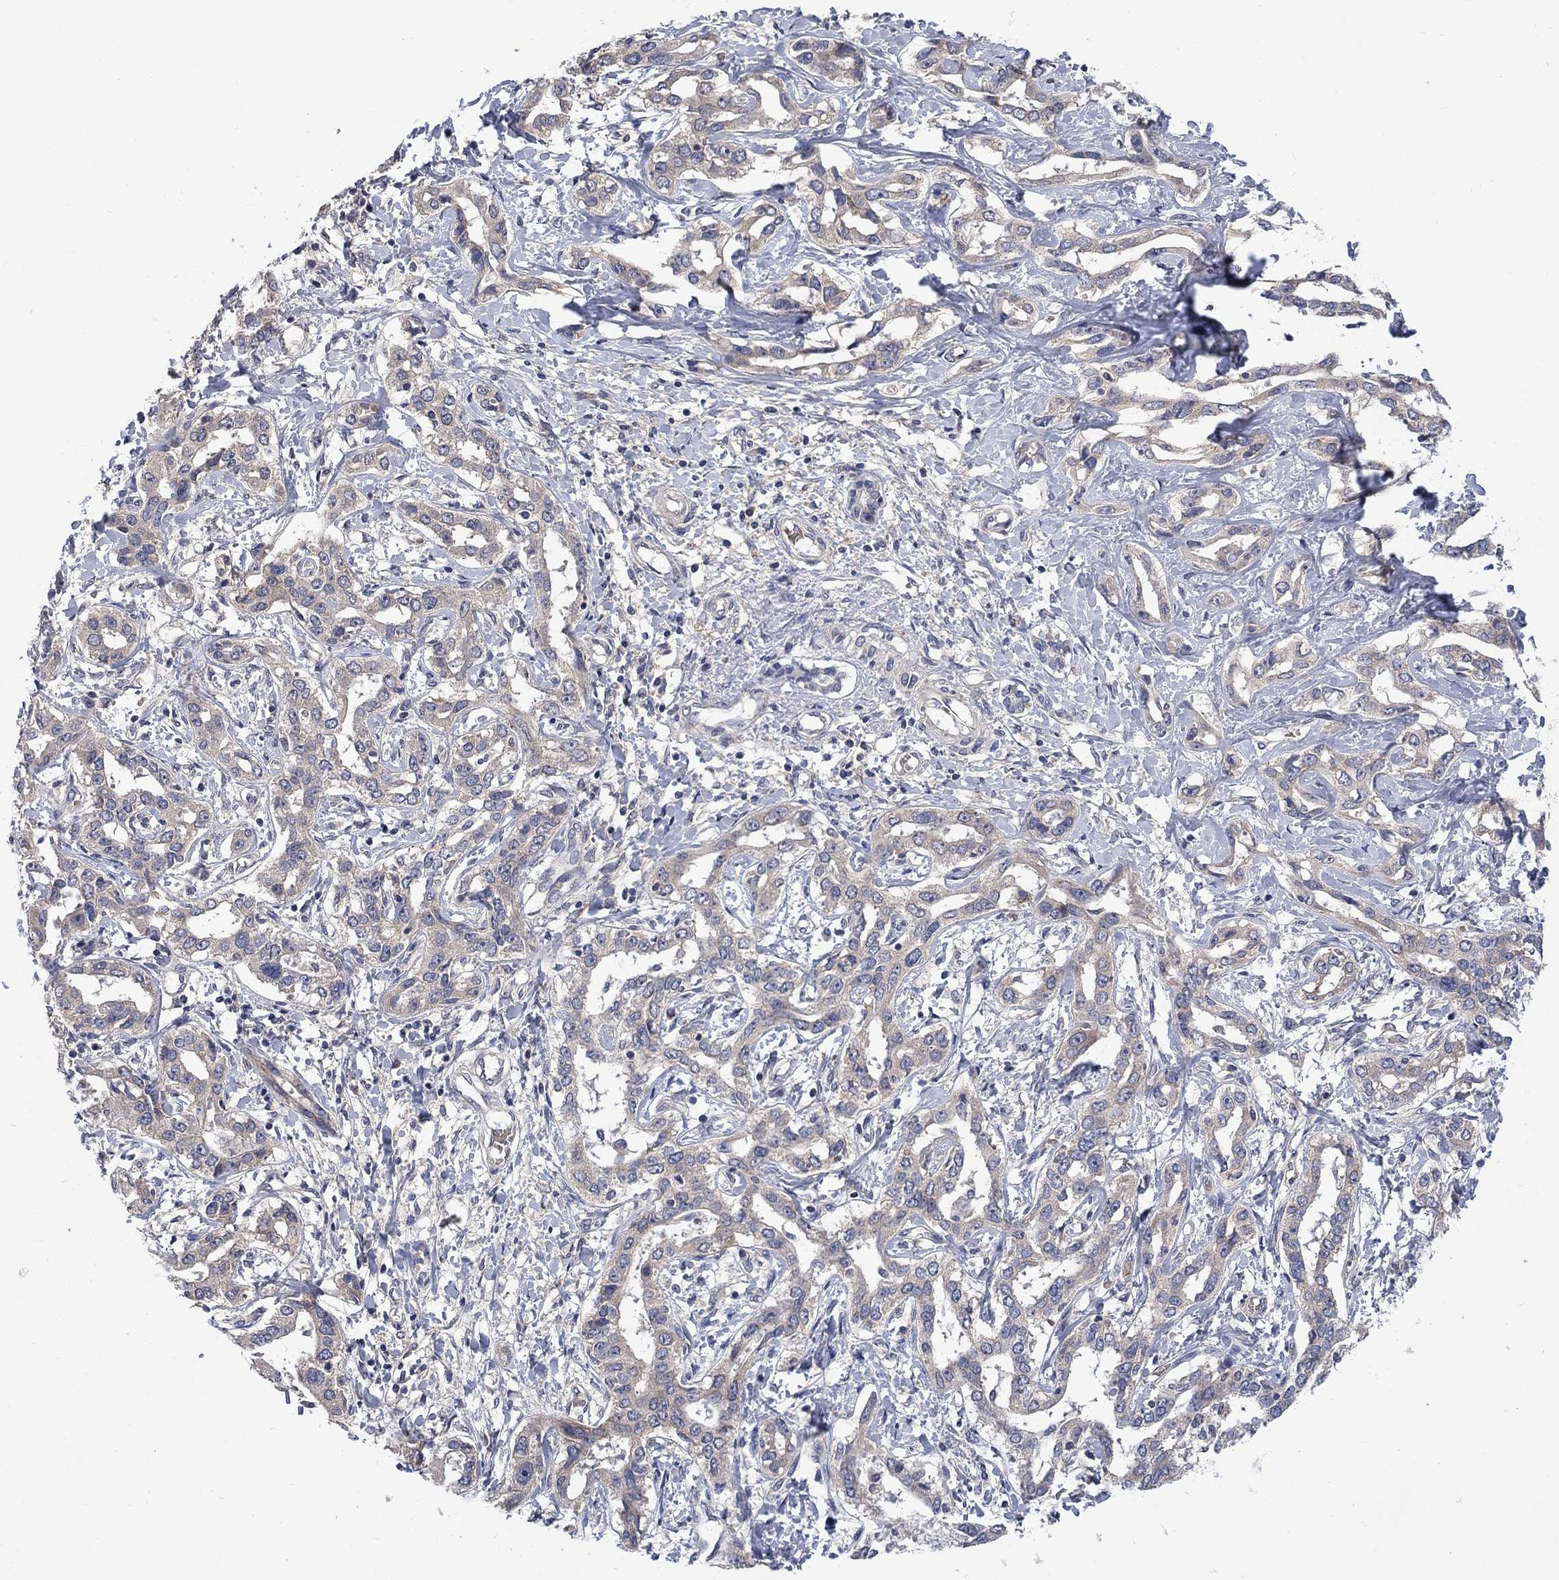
{"staining": {"intensity": "weak", "quantity": "25%-75%", "location": "cytoplasmic/membranous"}, "tissue": "liver cancer", "cell_type": "Tumor cells", "image_type": "cancer", "snomed": [{"axis": "morphology", "description": "Cholangiocarcinoma"}, {"axis": "topography", "description": "Liver"}], "caption": "This micrograph displays cholangiocarcinoma (liver) stained with IHC to label a protein in brown. The cytoplasmic/membranous of tumor cells show weak positivity for the protein. Nuclei are counter-stained blue.", "gene": "HSPA12A", "patient": {"sex": "male", "age": 59}}